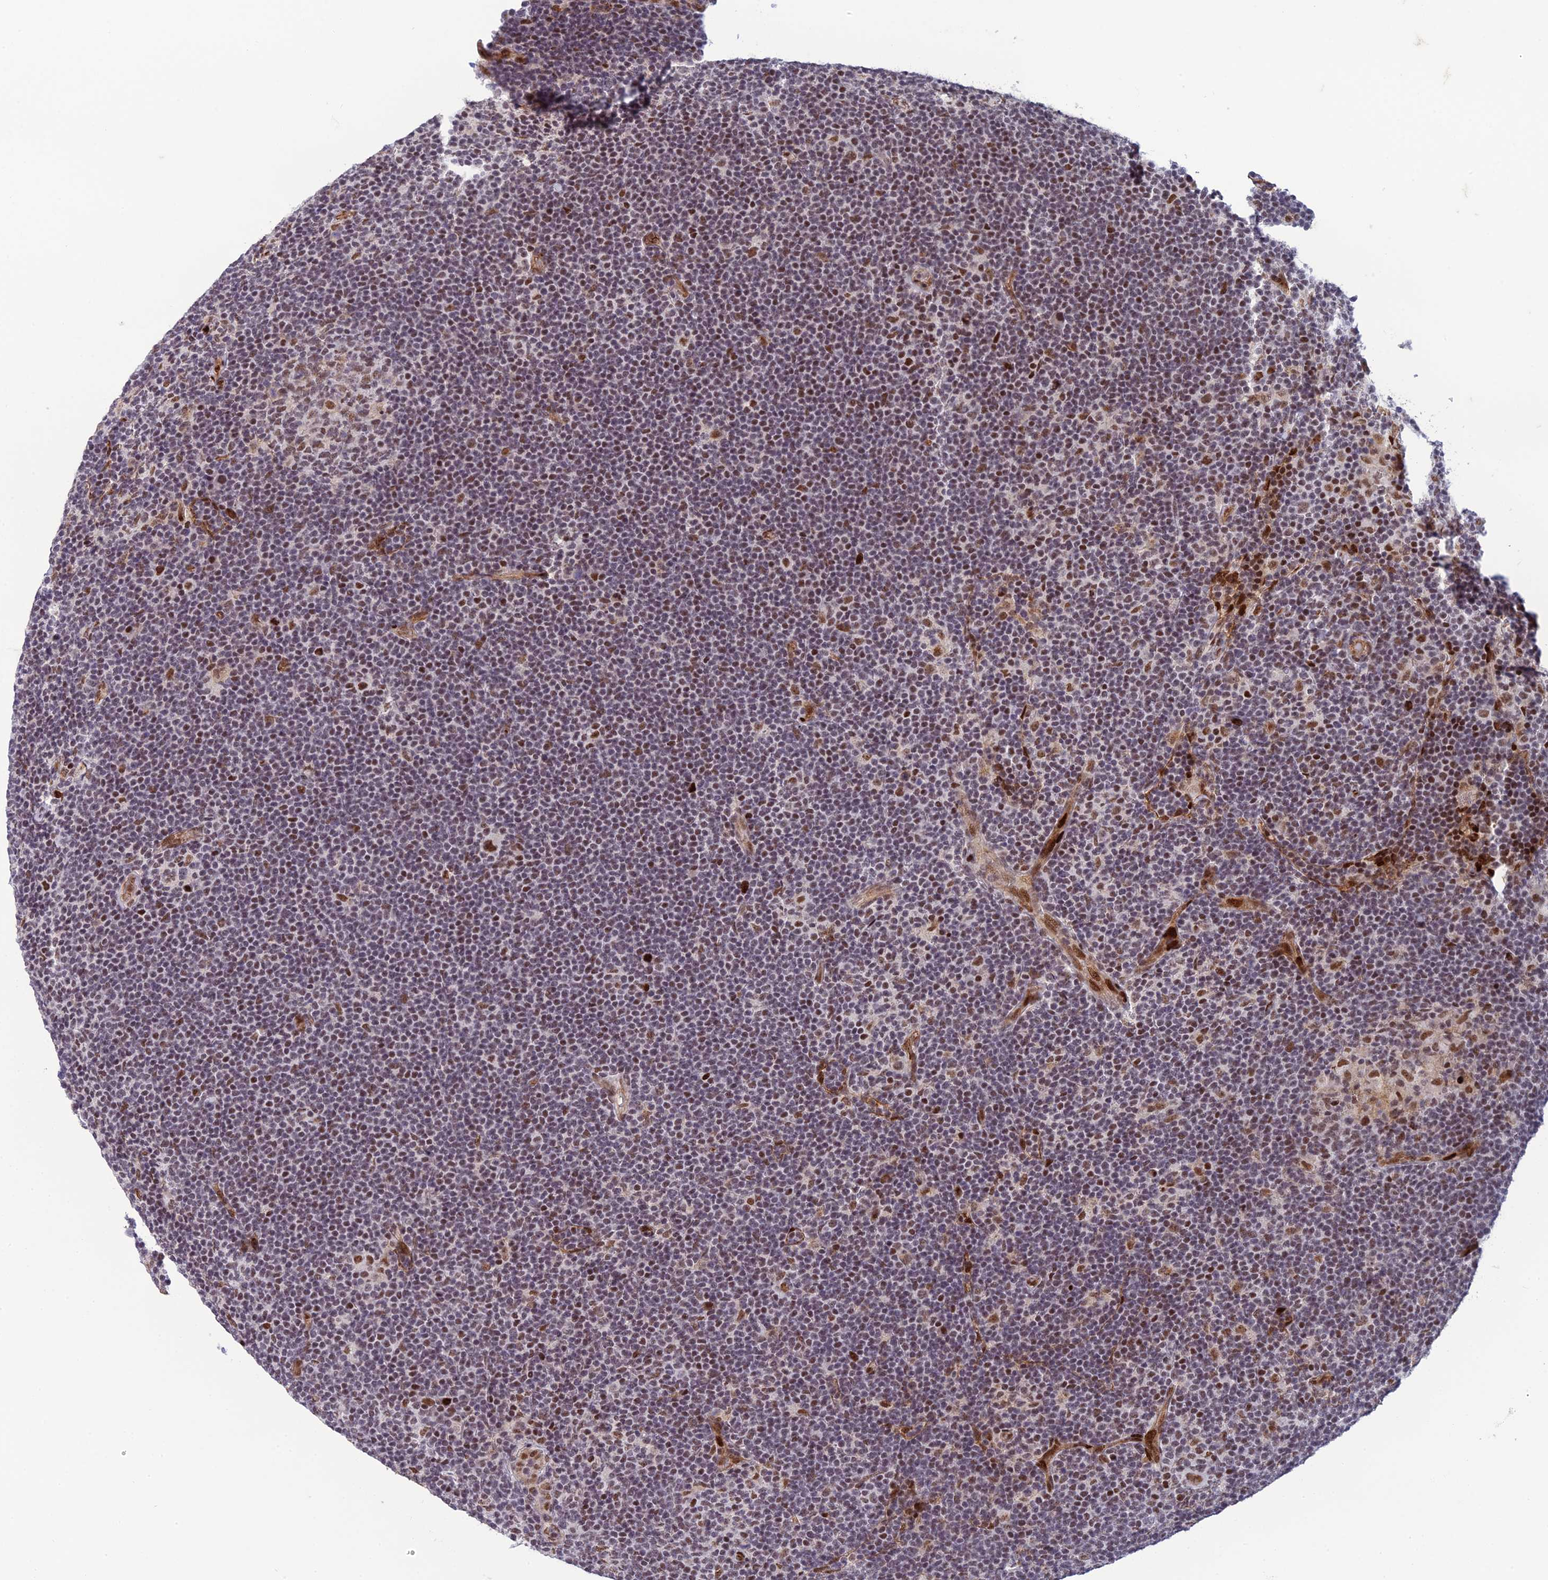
{"staining": {"intensity": "moderate", "quantity": ">75%", "location": "nuclear"}, "tissue": "lymphoma", "cell_type": "Tumor cells", "image_type": "cancer", "snomed": [{"axis": "morphology", "description": "Hodgkin's disease, NOS"}, {"axis": "topography", "description": "Lymph node"}], "caption": "Hodgkin's disease stained for a protein (brown) displays moderate nuclear positive staining in about >75% of tumor cells.", "gene": "RANBP3", "patient": {"sex": "female", "age": 57}}